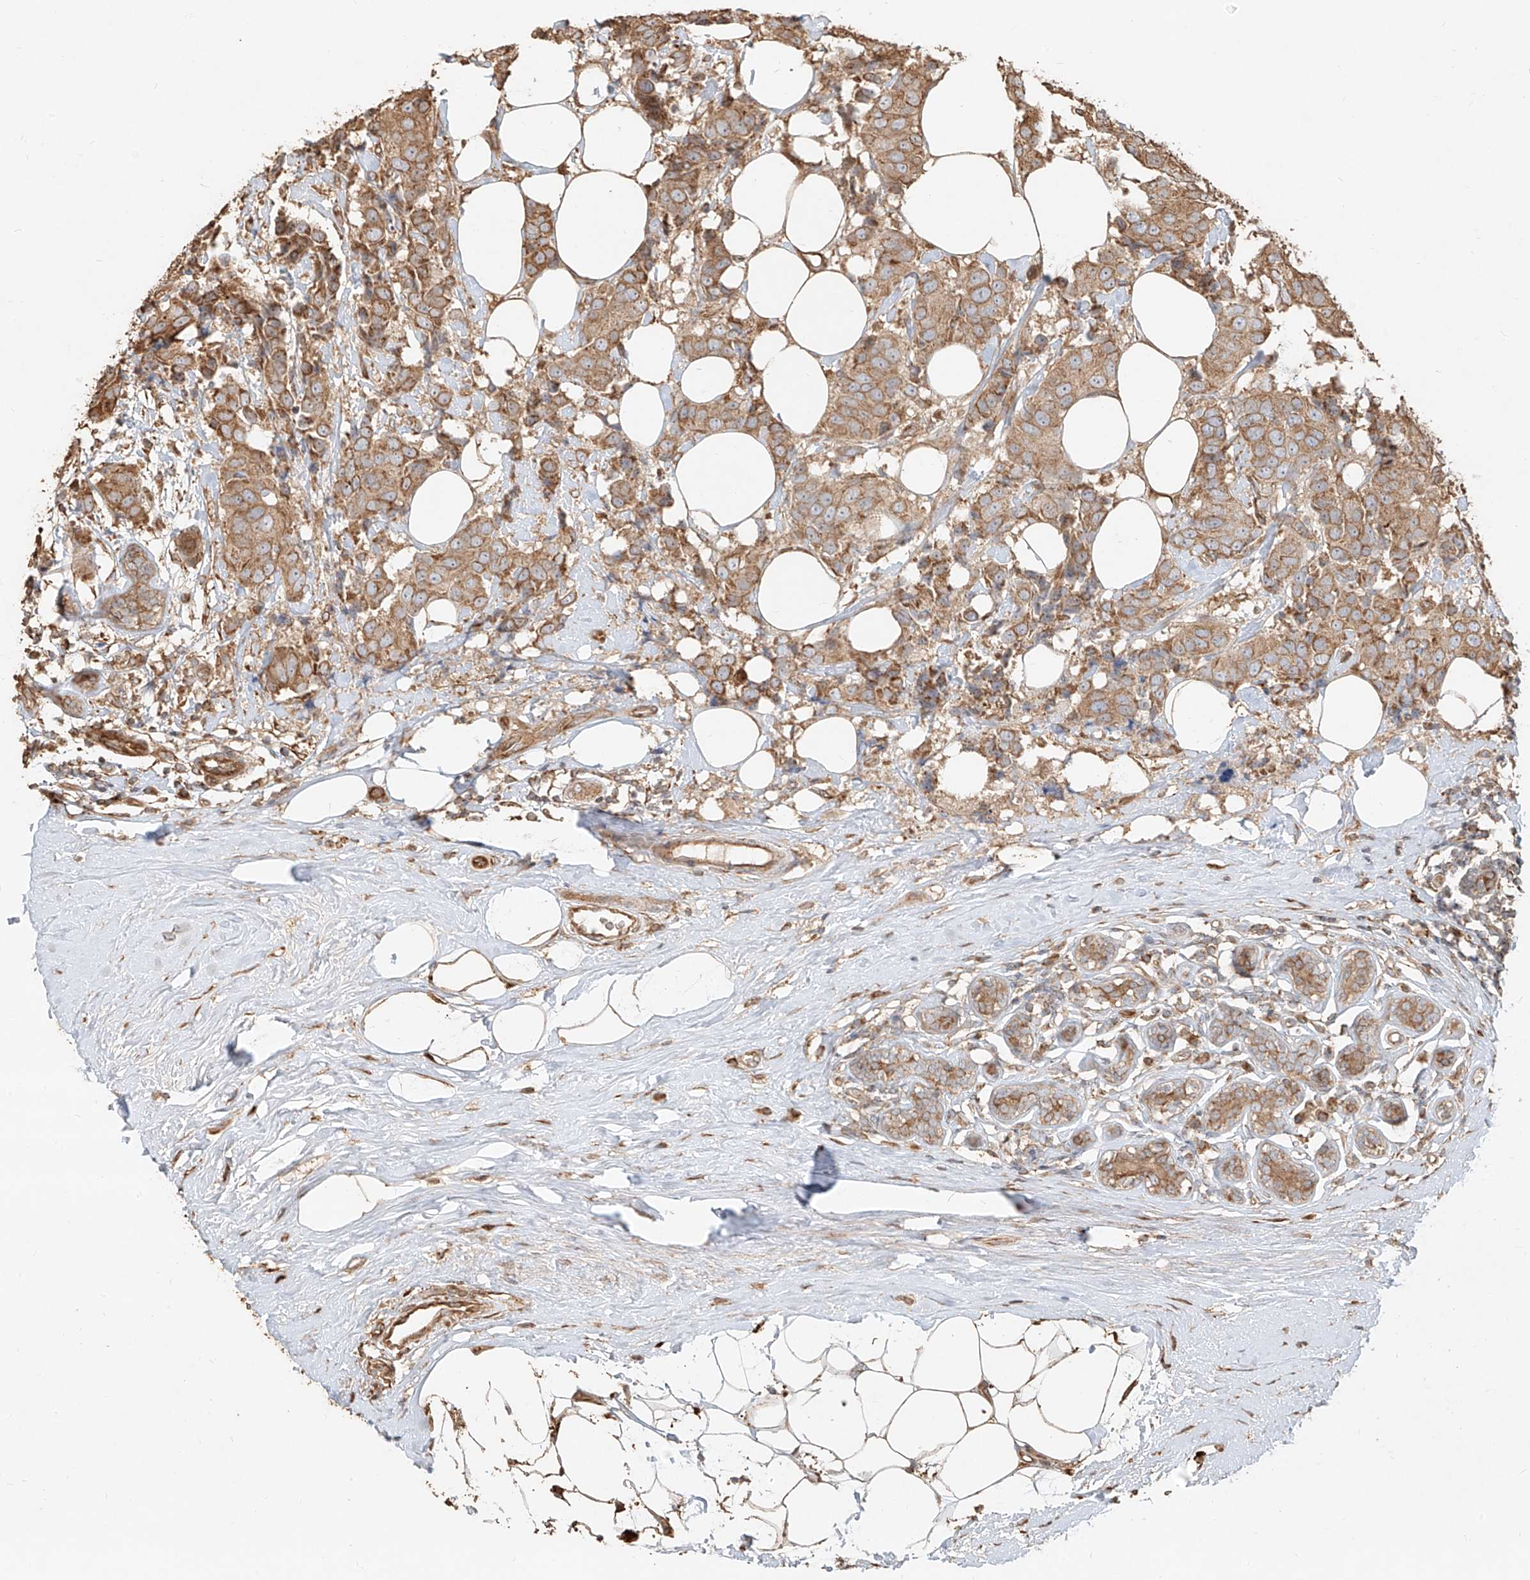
{"staining": {"intensity": "moderate", "quantity": "25%-75%", "location": "cytoplasmic/membranous"}, "tissue": "breast cancer", "cell_type": "Tumor cells", "image_type": "cancer", "snomed": [{"axis": "morphology", "description": "Normal tissue, NOS"}, {"axis": "morphology", "description": "Duct carcinoma"}, {"axis": "topography", "description": "Breast"}], "caption": "Protein staining by immunohistochemistry (IHC) shows moderate cytoplasmic/membranous expression in about 25%-75% of tumor cells in invasive ductal carcinoma (breast).", "gene": "EFNB1", "patient": {"sex": "female", "age": 39}}